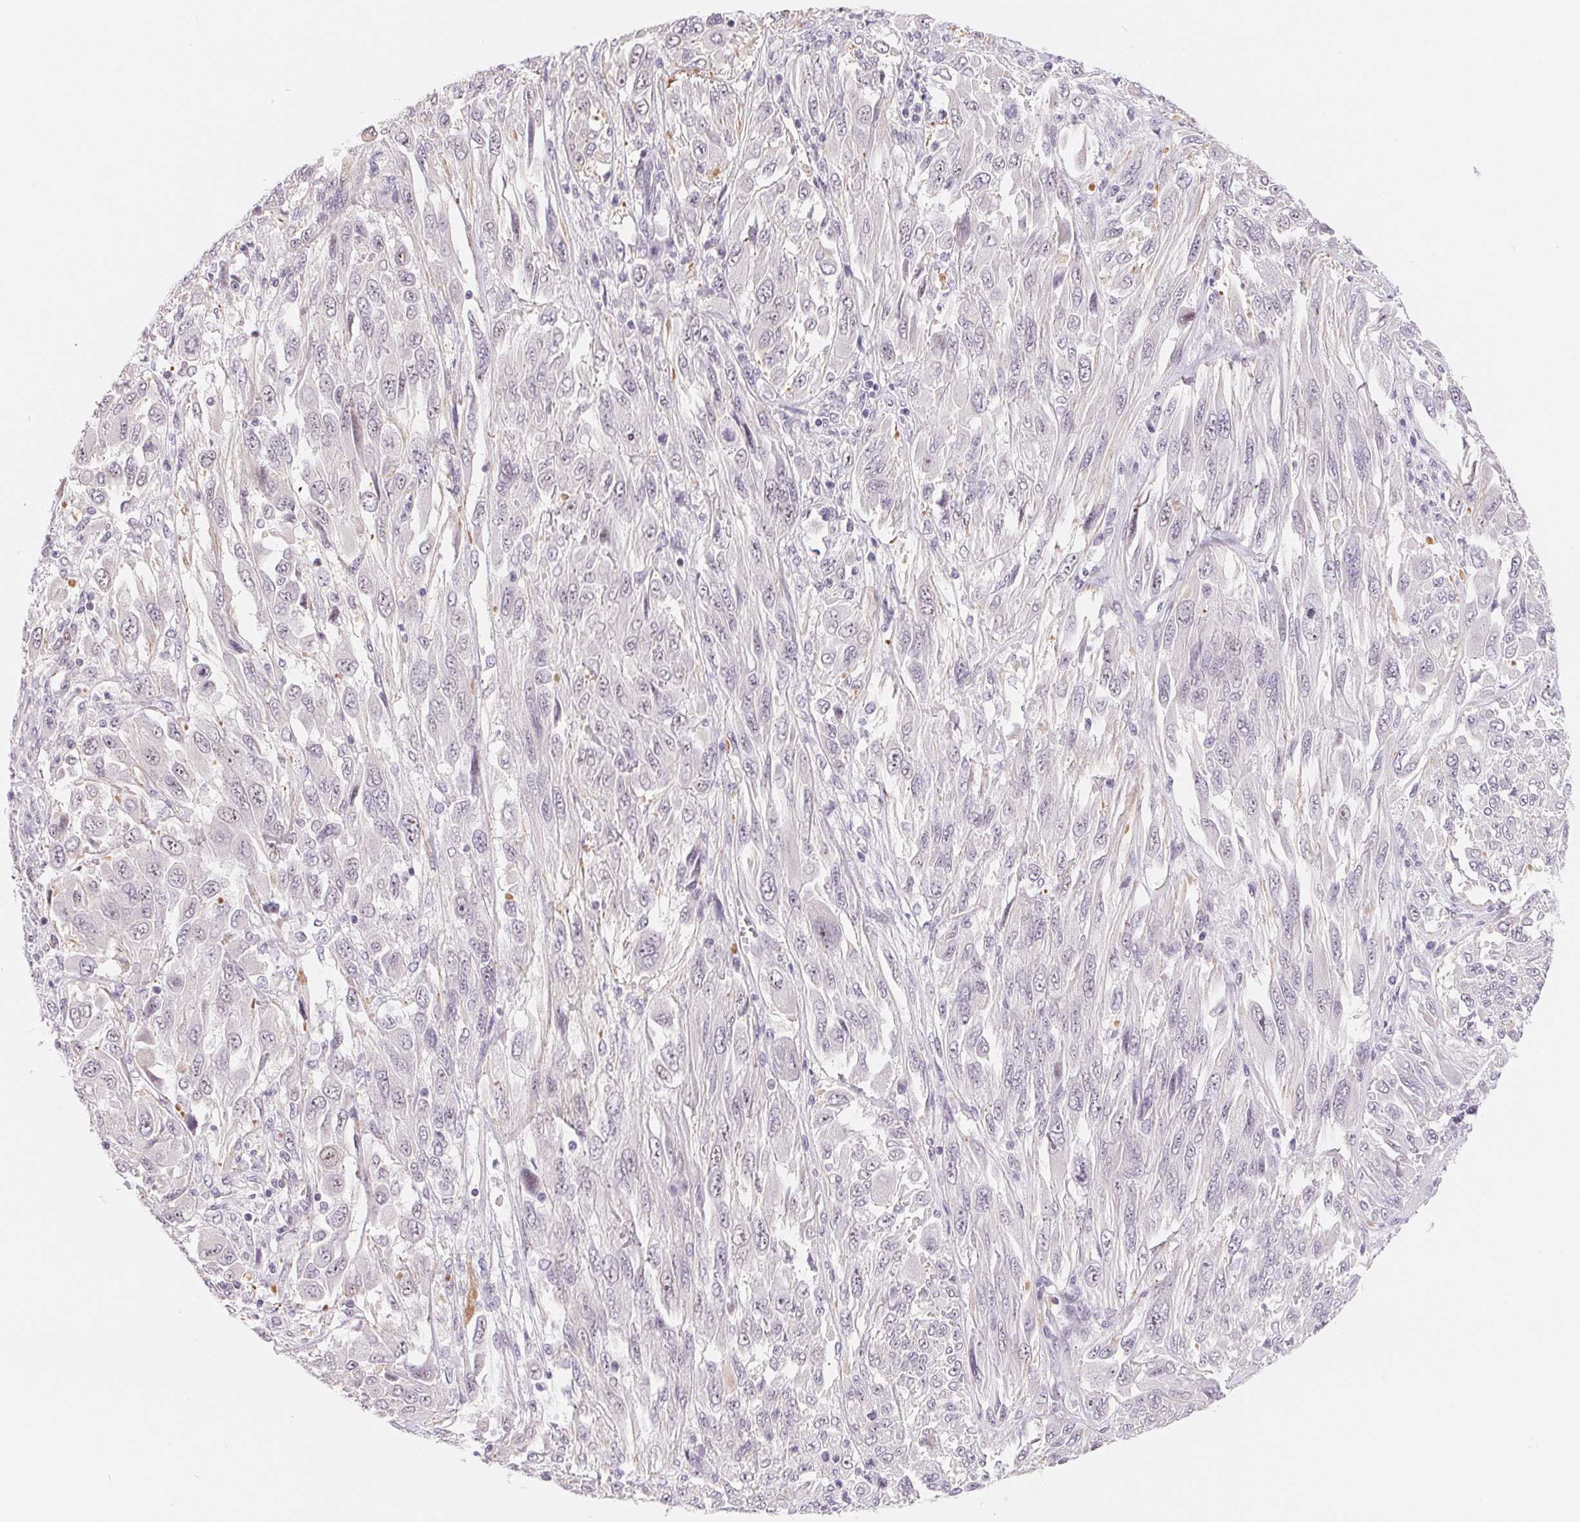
{"staining": {"intensity": "negative", "quantity": "none", "location": "none"}, "tissue": "melanoma", "cell_type": "Tumor cells", "image_type": "cancer", "snomed": [{"axis": "morphology", "description": "Malignant melanoma, NOS"}, {"axis": "topography", "description": "Skin"}], "caption": "Human malignant melanoma stained for a protein using immunohistochemistry (IHC) reveals no expression in tumor cells.", "gene": "LCA5L", "patient": {"sex": "female", "age": 91}}